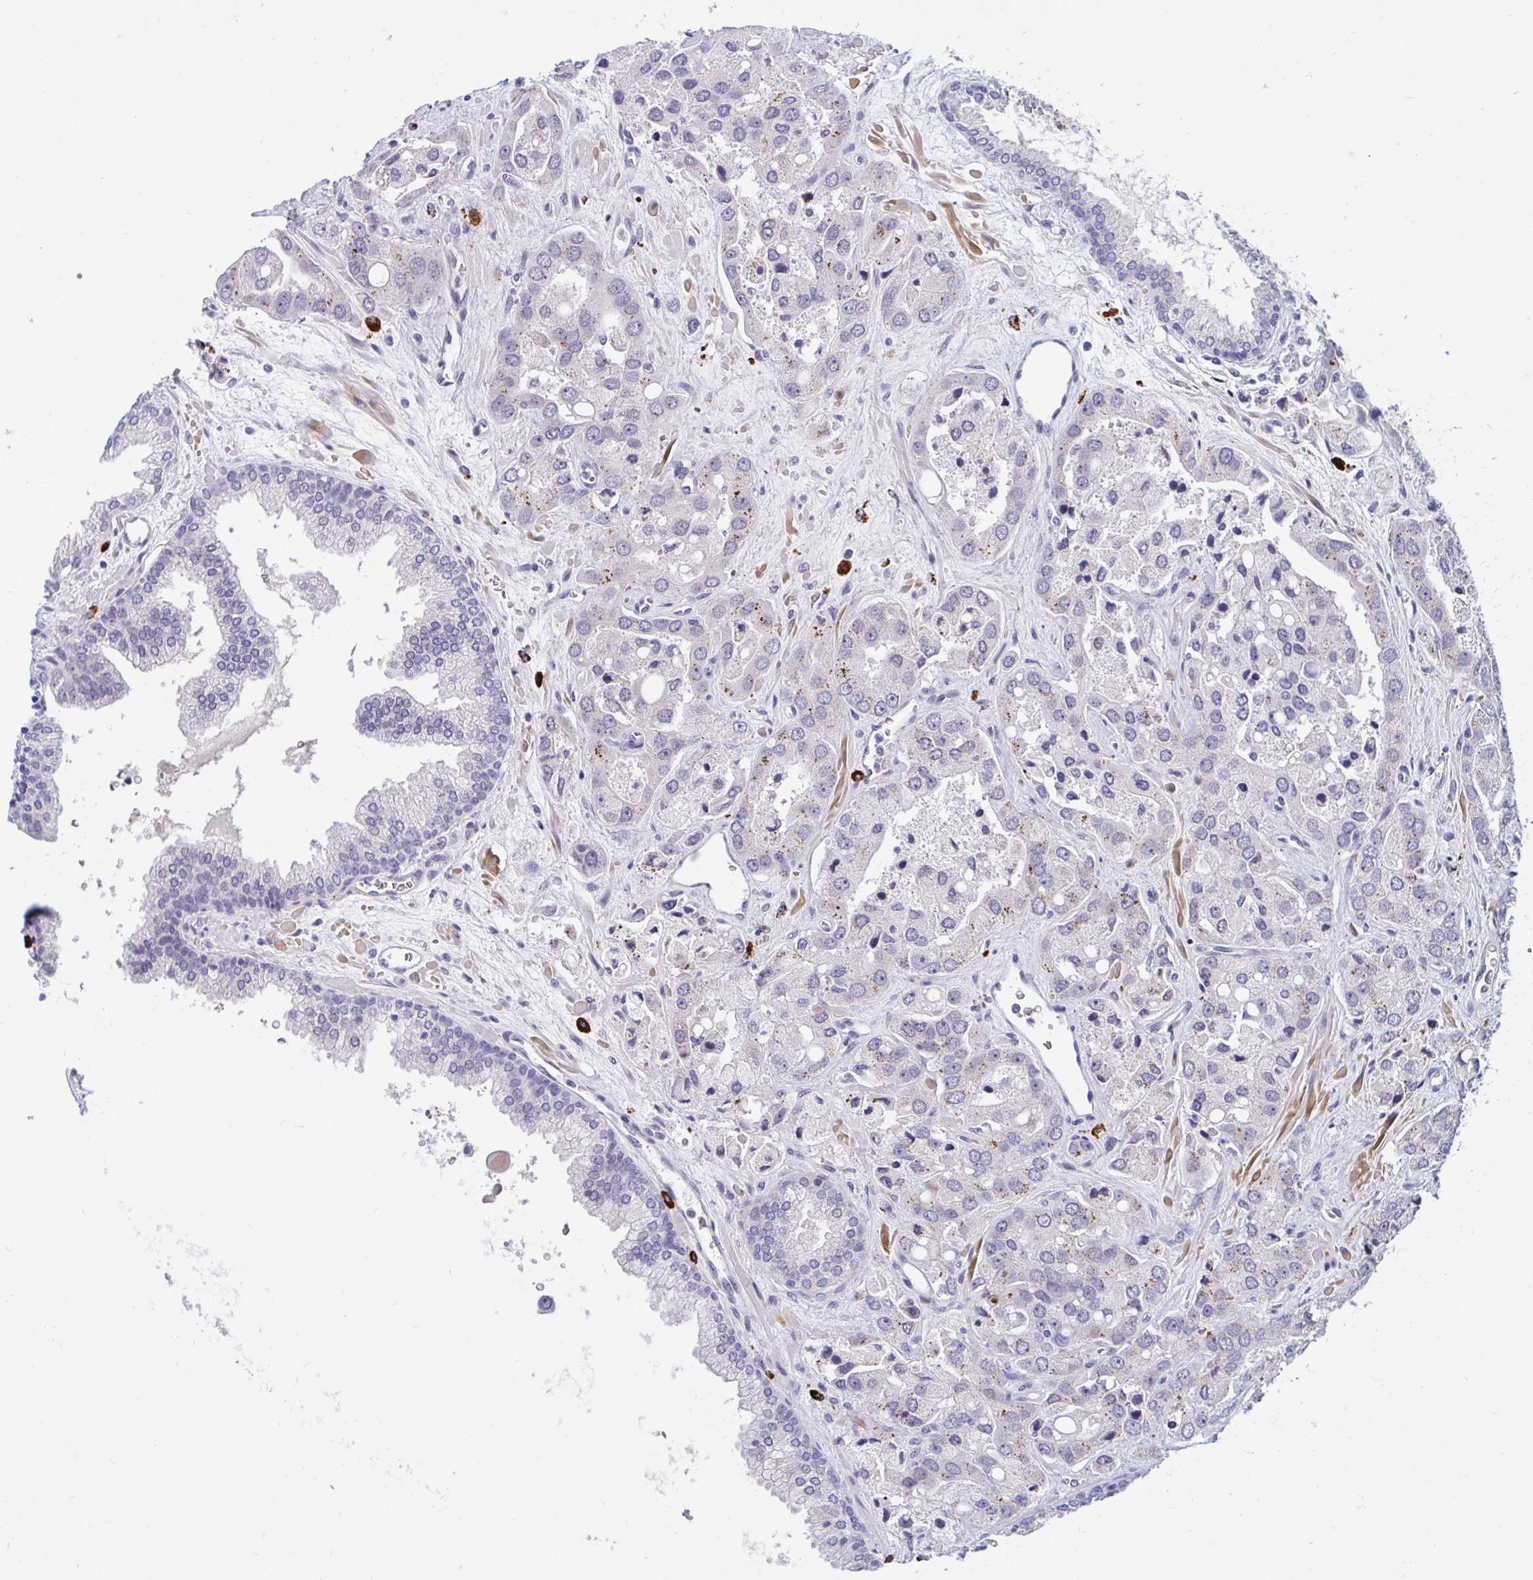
{"staining": {"intensity": "moderate", "quantity": "<25%", "location": "cytoplasmic/membranous"}, "tissue": "prostate cancer", "cell_type": "Tumor cells", "image_type": "cancer", "snomed": [{"axis": "morphology", "description": "Normal tissue, NOS"}, {"axis": "morphology", "description": "Adenocarcinoma, High grade"}, {"axis": "topography", "description": "Prostate"}, {"axis": "topography", "description": "Peripheral nerve tissue"}], "caption": "Approximately <25% of tumor cells in prostate cancer display moderate cytoplasmic/membranous protein staining as visualized by brown immunohistochemical staining.", "gene": "FAM219B", "patient": {"sex": "male", "age": 68}}